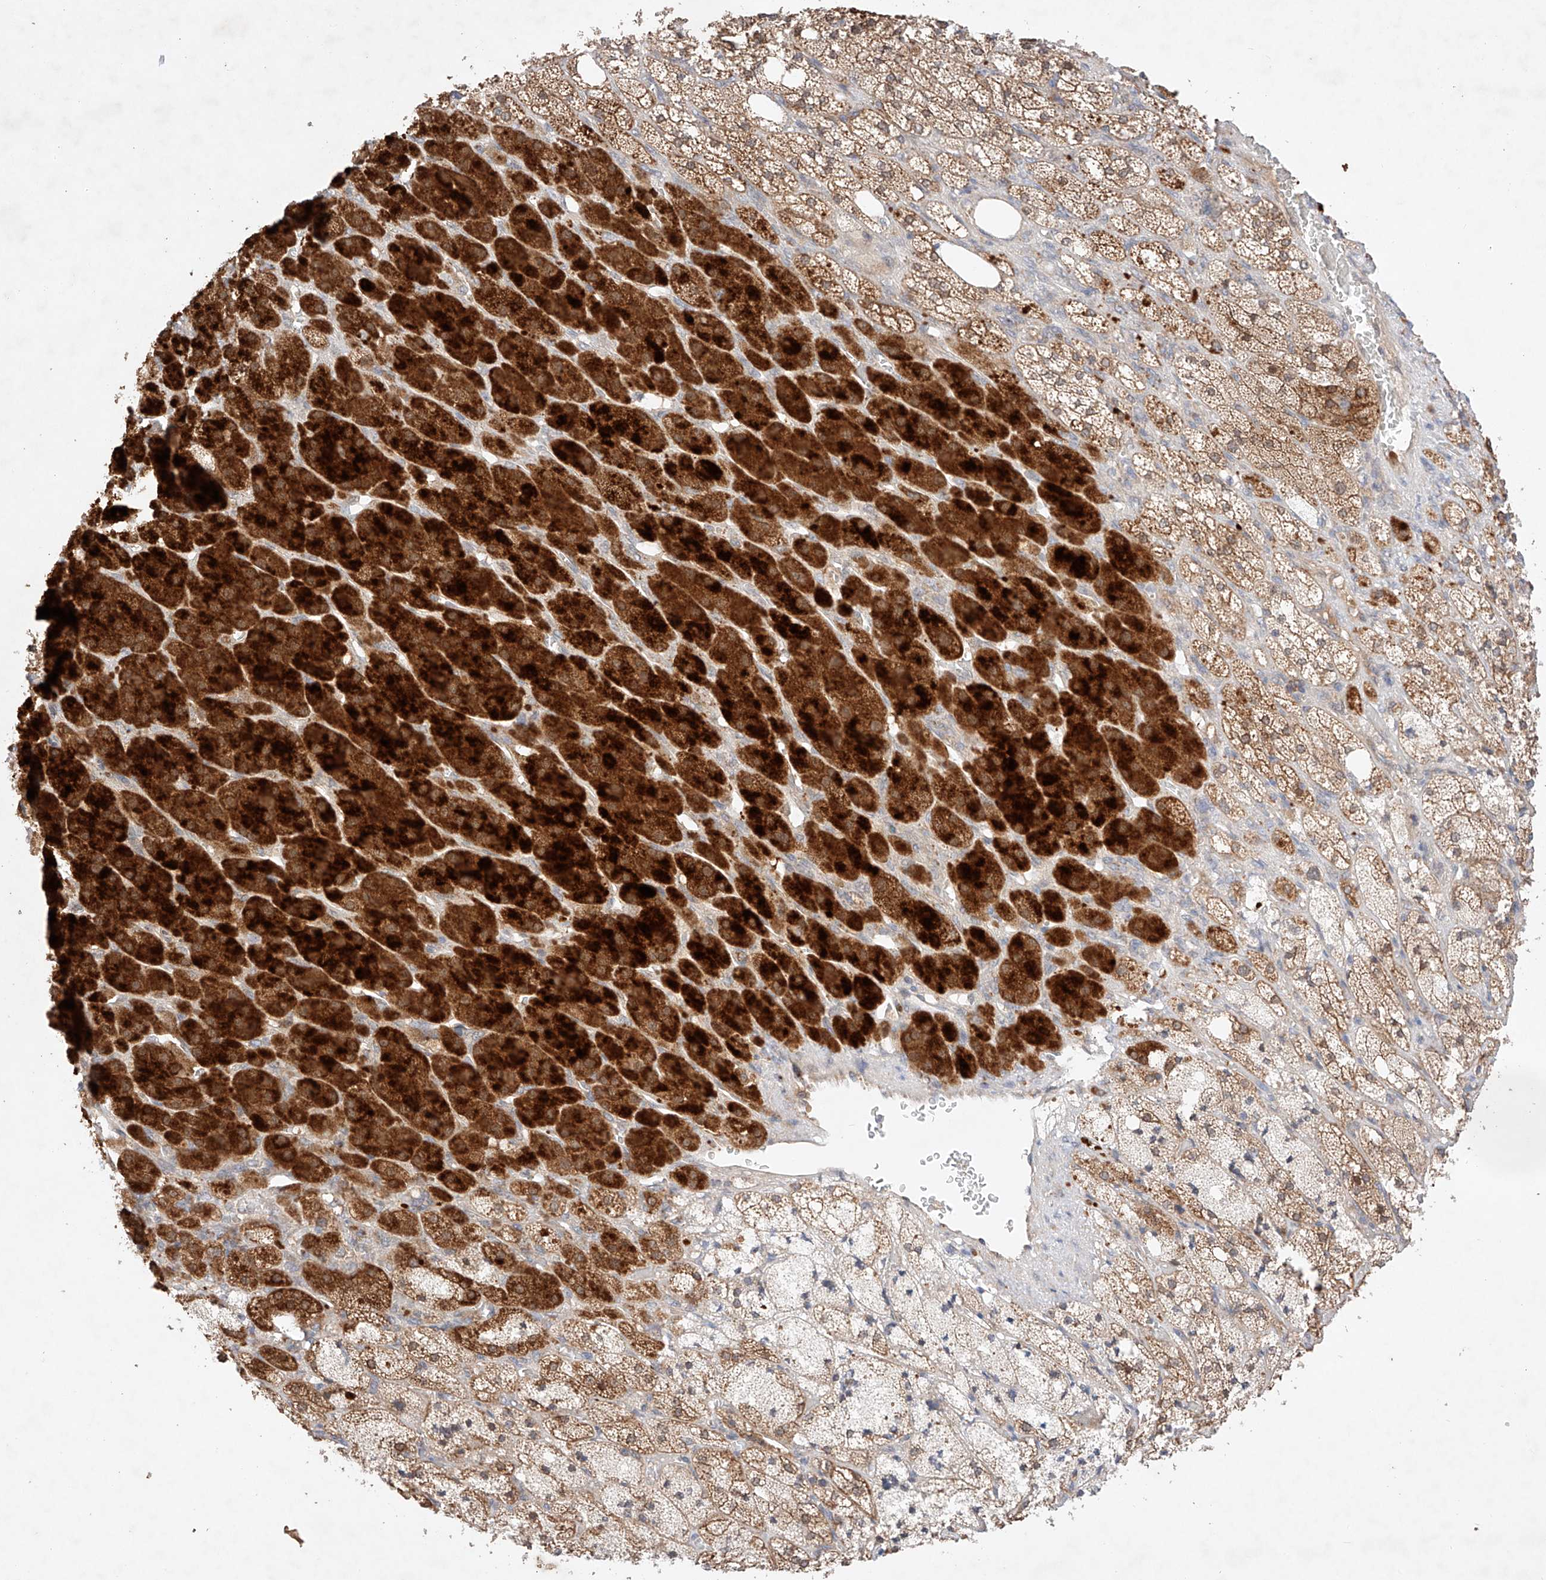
{"staining": {"intensity": "strong", "quantity": "25%-75%", "location": "cytoplasmic/membranous,nuclear"}, "tissue": "adrenal gland", "cell_type": "Glandular cells", "image_type": "normal", "snomed": [{"axis": "morphology", "description": "Normal tissue, NOS"}, {"axis": "topography", "description": "Adrenal gland"}], "caption": "IHC micrograph of unremarkable adrenal gland stained for a protein (brown), which exhibits high levels of strong cytoplasmic/membranous,nuclear staining in approximately 25%-75% of glandular cells.", "gene": "ZNF124", "patient": {"sex": "male", "age": 61}}